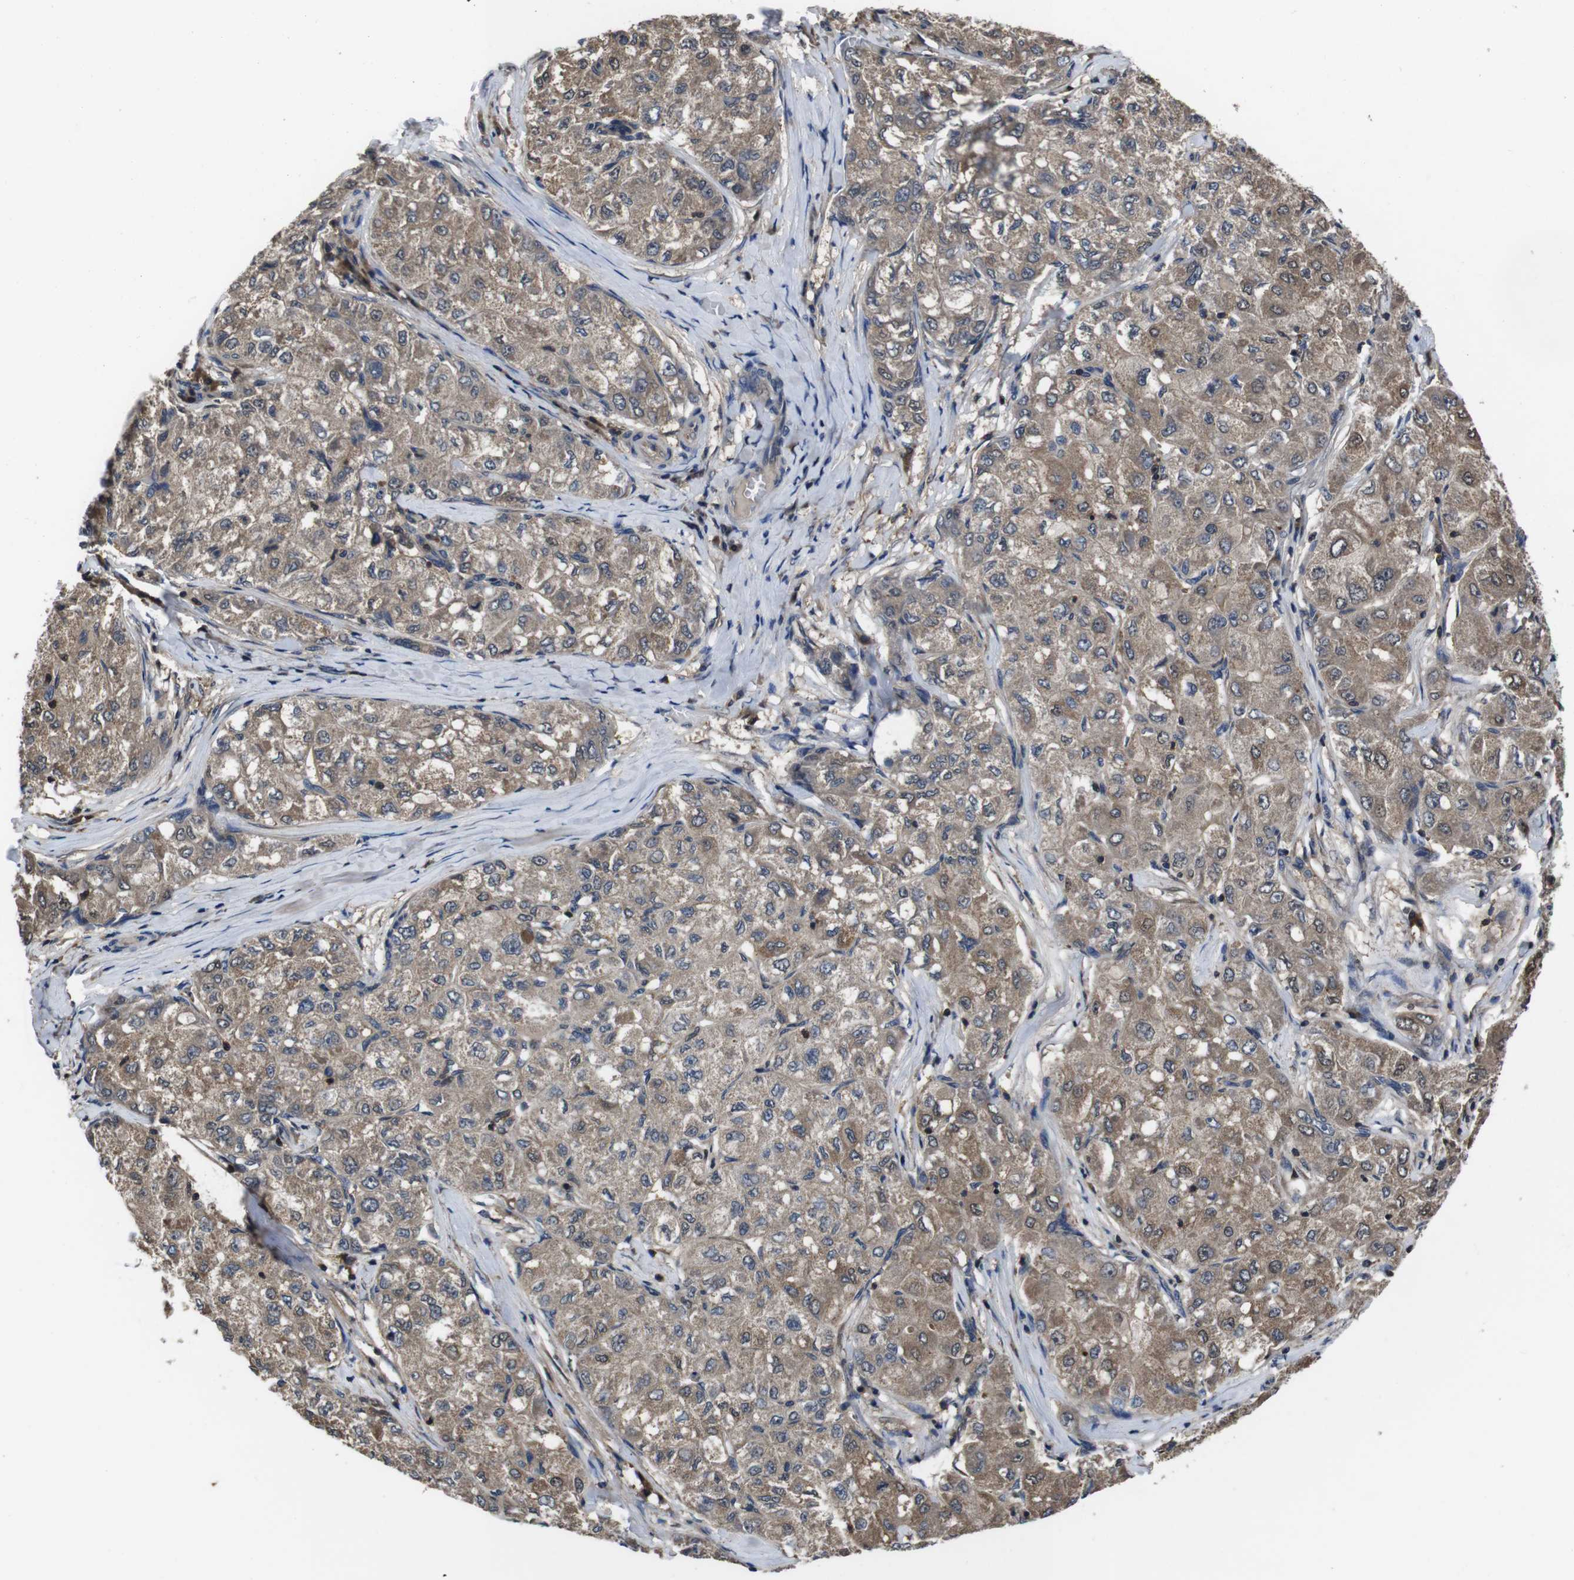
{"staining": {"intensity": "moderate", "quantity": ">75%", "location": "cytoplasmic/membranous"}, "tissue": "liver cancer", "cell_type": "Tumor cells", "image_type": "cancer", "snomed": [{"axis": "morphology", "description": "Carcinoma, Hepatocellular, NOS"}, {"axis": "topography", "description": "Liver"}], "caption": "This histopathology image displays liver cancer (hepatocellular carcinoma) stained with IHC to label a protein in brown. The cytoplasmic/membranous of tumor cells show moderate positivity for the protein. Nuclei are counter-stained blue.", "gene": "CXCL11", "patient": {"sex": "male", "age": 80}}